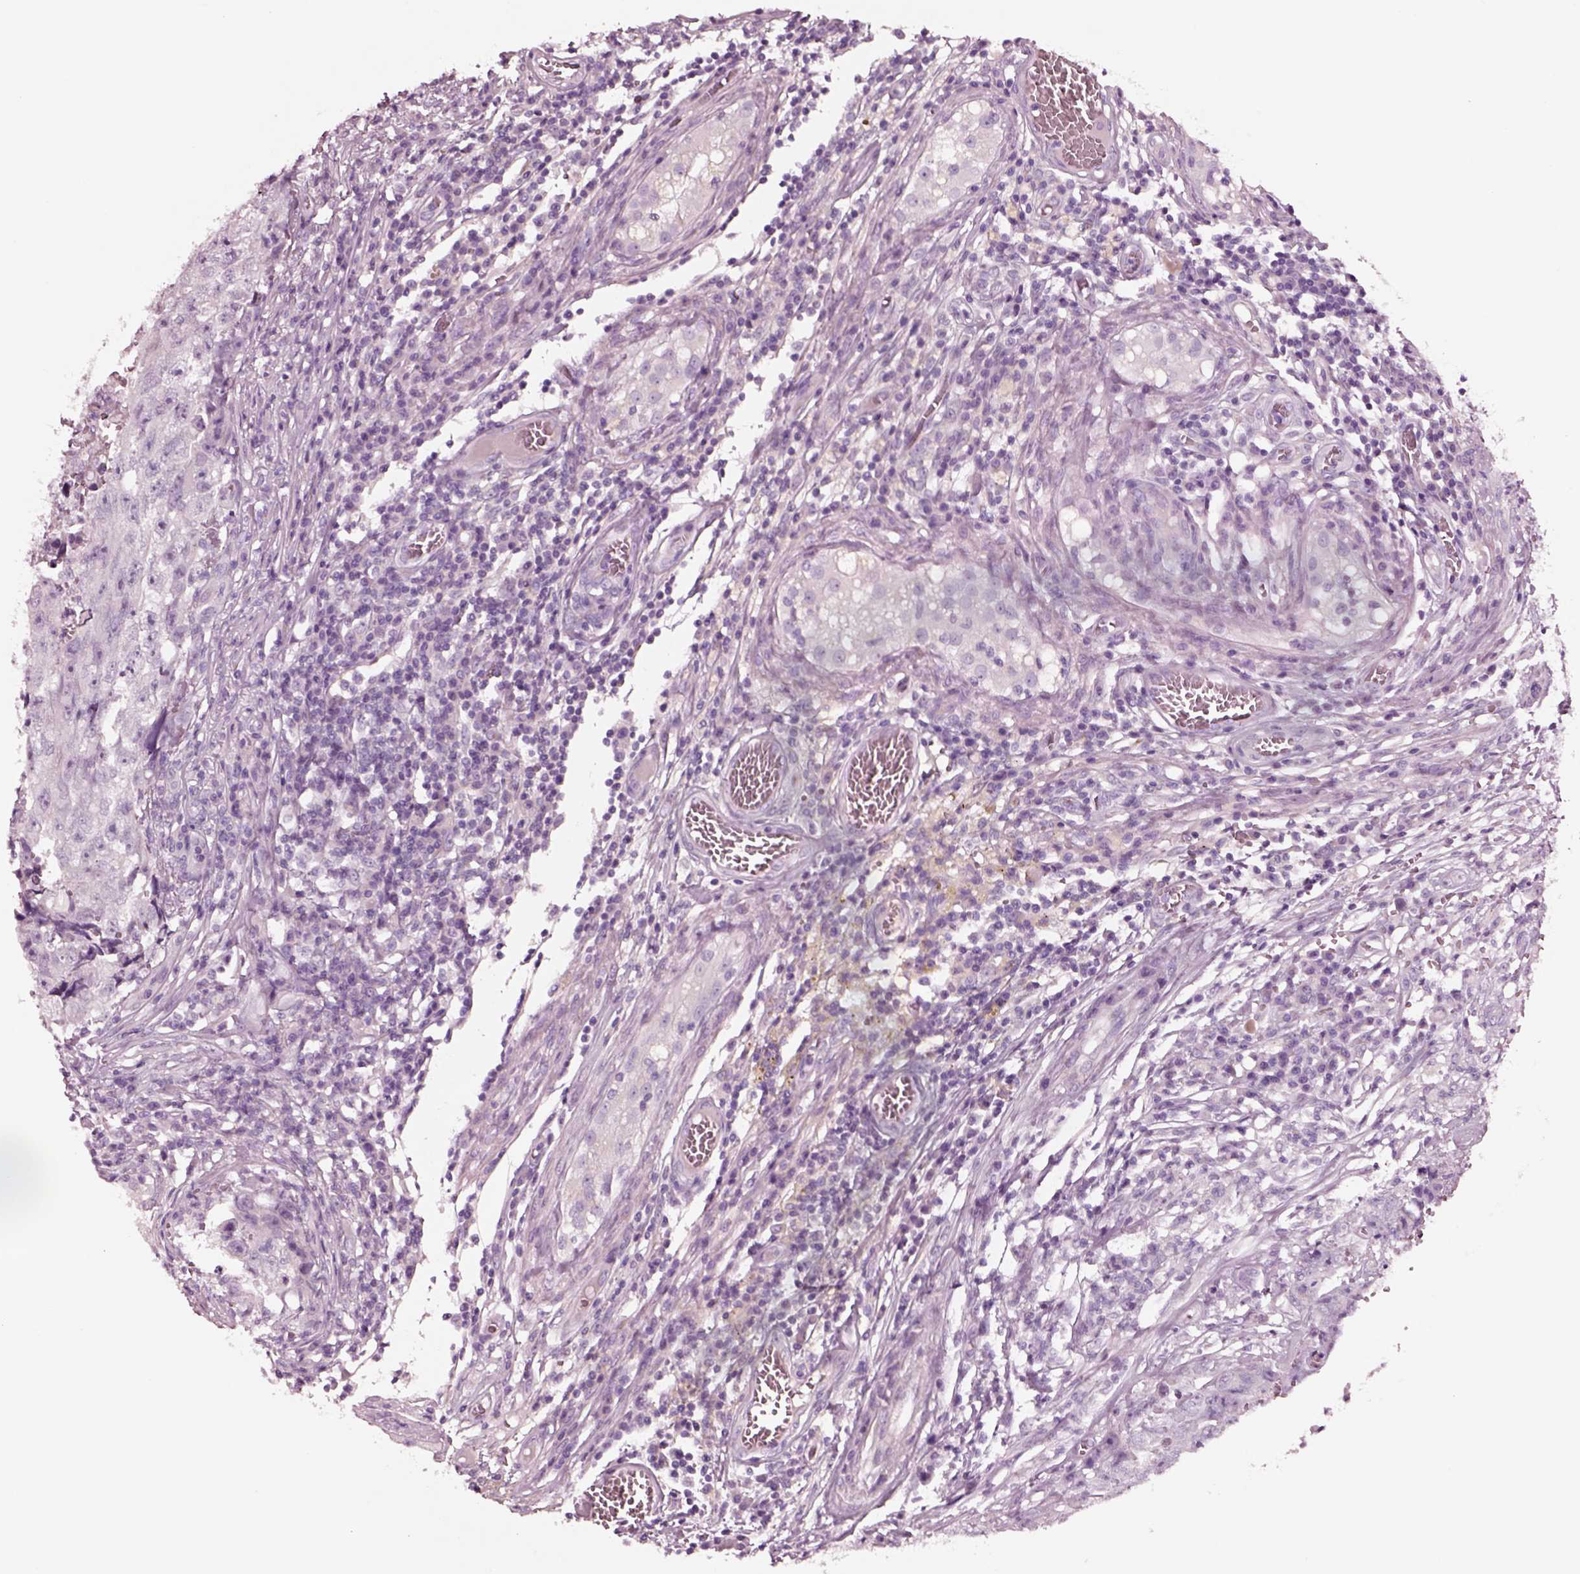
{"staining": {"intensity": "negative", "quantity": "none", "location": "none"}, "tissue": "testis cancer", "cell_type": "Tumor cells", "image_type": "cancer", "snomed": [{"axis": "morphology", "description": "Carcinoma, Embryonal, NOS"}, {"axis": "topography", "description": "Testis"}], "caption": "Testis embryonal carcinoma was stained to show a protein in brown. There is no significant positivity in tumor cells.", "gene": "NMRK2", "patient": {"sex": "male", "age": 36}}